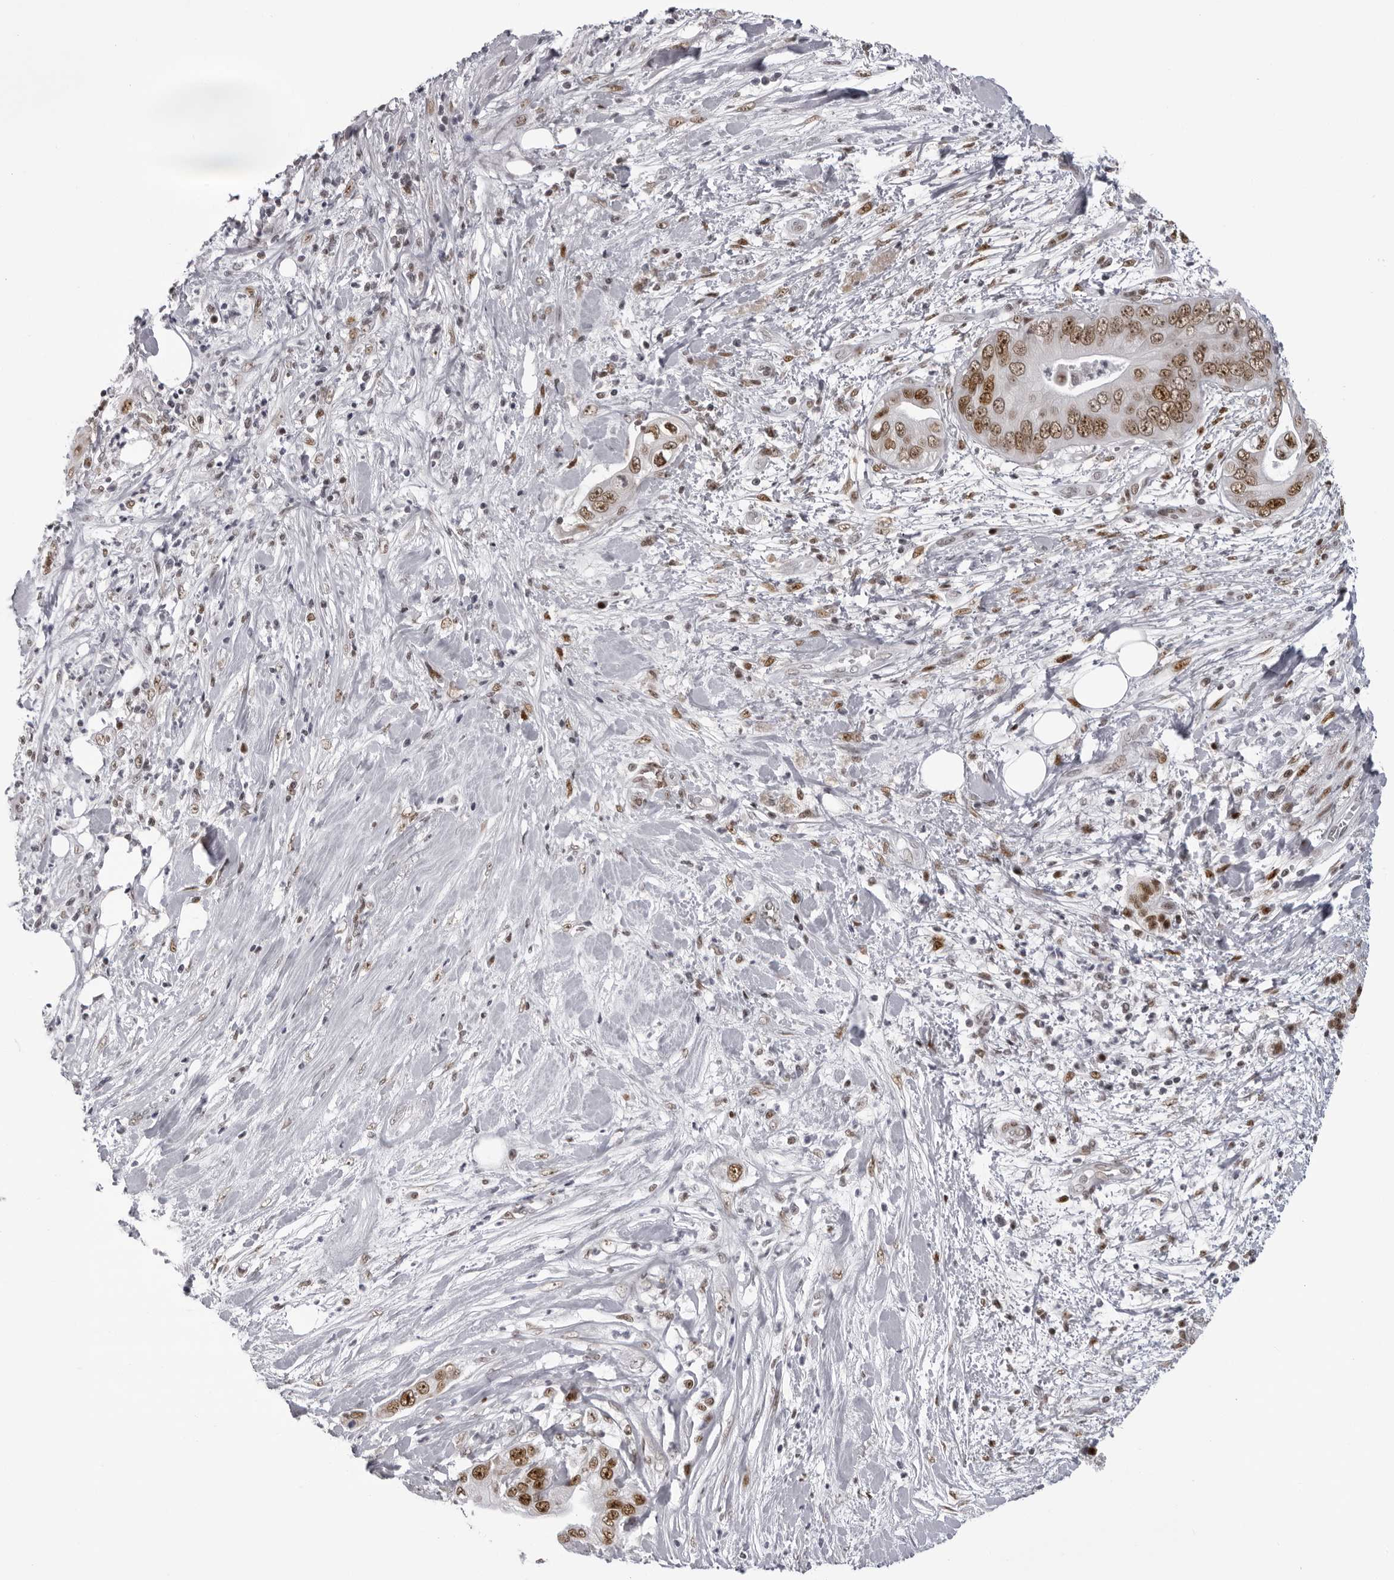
{"staining": {"intensity": "moderate", "quantity": ">75%", "location": "nuclear"}, "tissue": "pancreatic cancer", "cell_type": "Tumor cells", "image_type": "cancer", "snomed": [{"axis": "morphology", "description": "Adenocarcinoma, NOS"}, {"axis": "topography", "description": "Pancreas"}], "caption": "Brown immunohistochemical staining in pancreatic cancer (adenocarcinoma) reveals moderate nuclear staining in about >75% of tumor cells.", "gene": "HEXIM2", "patient": {"sex": "female", "age": 78}}